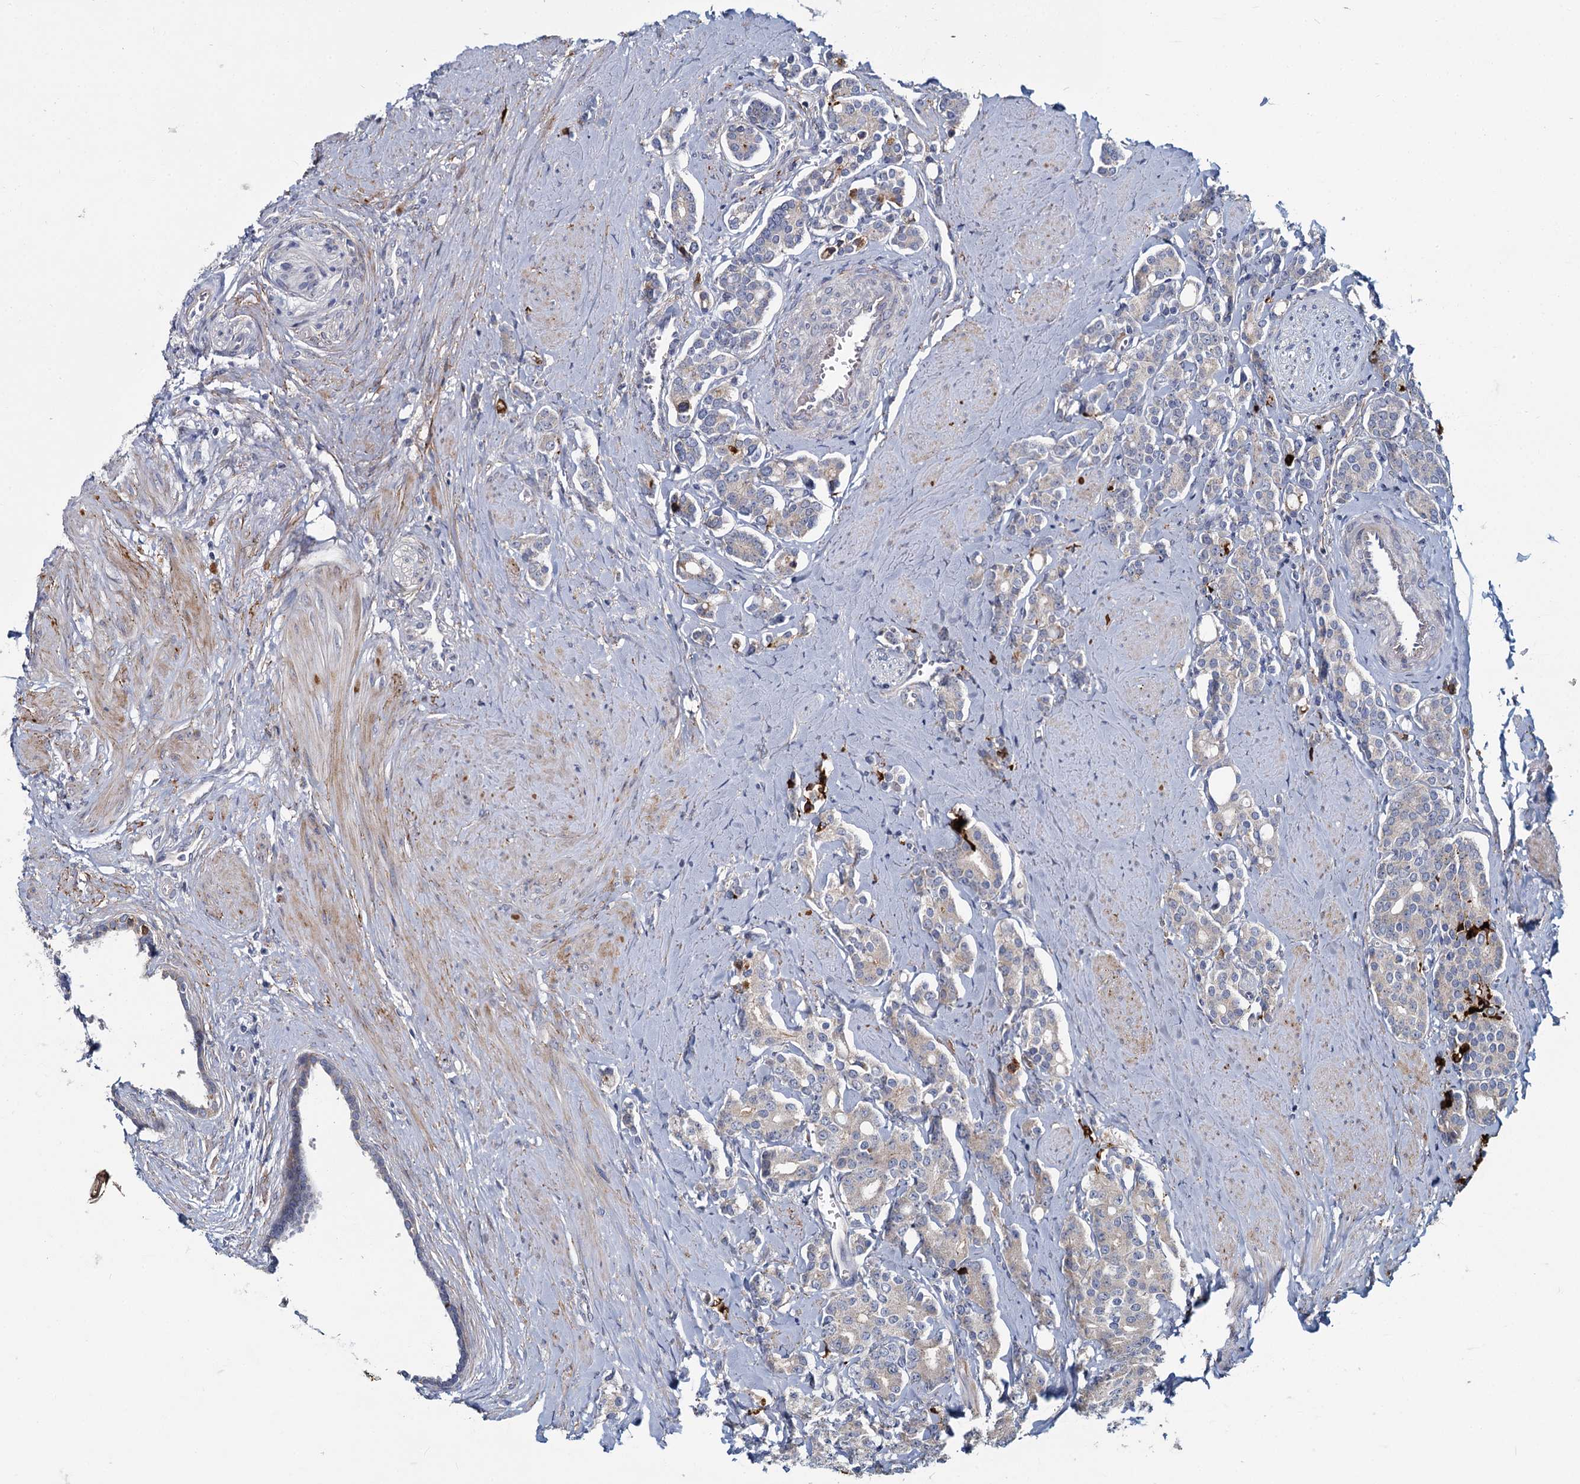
{"staining": {"intensity": "negative", "quantity": "none", "location": "none"}, "tissue": "prostate cancer", "cell_type": "Tumor cells", "image_type": "cancer", "snomed": [{"axis": "morphology", "description": "Adenocarcinoma, High grade"}, {"axis": "topography", "description": "Prostate"}], "caption": "IHC photomicrograph of adenocarcinoma (high-grade) (prostate) stained for a protein (brown), which shows no positivity in tumor cells.", "gene": "DCUN1D2", "patient": {"sex": "male", "age": 62}}